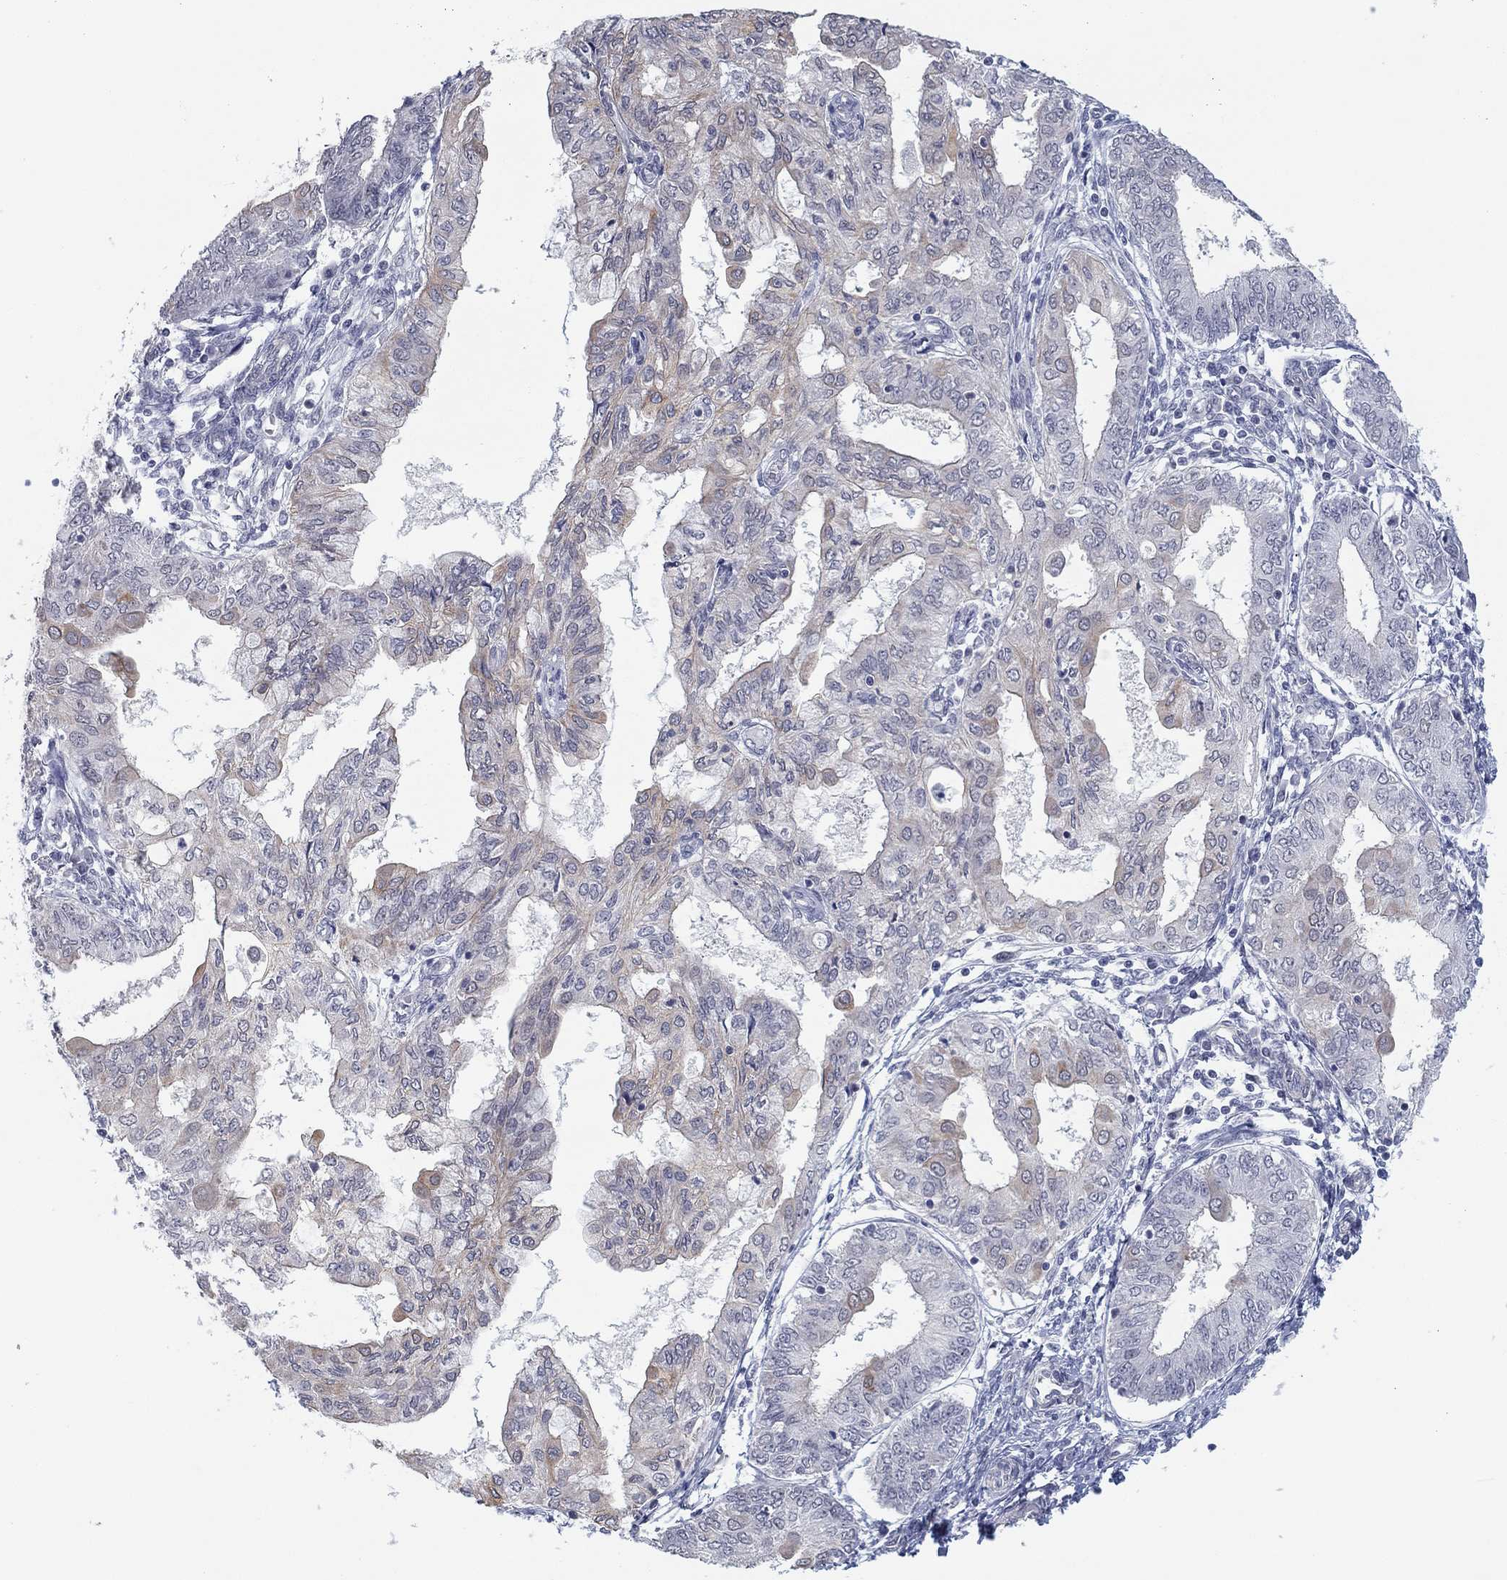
{"staining": {"intensity": "moderate", "quantity": "<25%", "location": "cytoplasmic/membranous"}, "tissue": "endometrial cancer", "cell_type": "Tumor cells", "image_type": "cancer", "snomed": [{"axis": "morphology", "description": "Adenocarcinoma, NOS"}, {"axis": "topography", "description": "Endometrium"}], "caption": "Protein analysis of adenocarcinoma (endometrial) tissue exhibits moderate cytoplasmic/membranous positivity in about <25% of tumor cells.", "gene": "SLC22A2", "patient": {"sex": "female", "age": 68}}